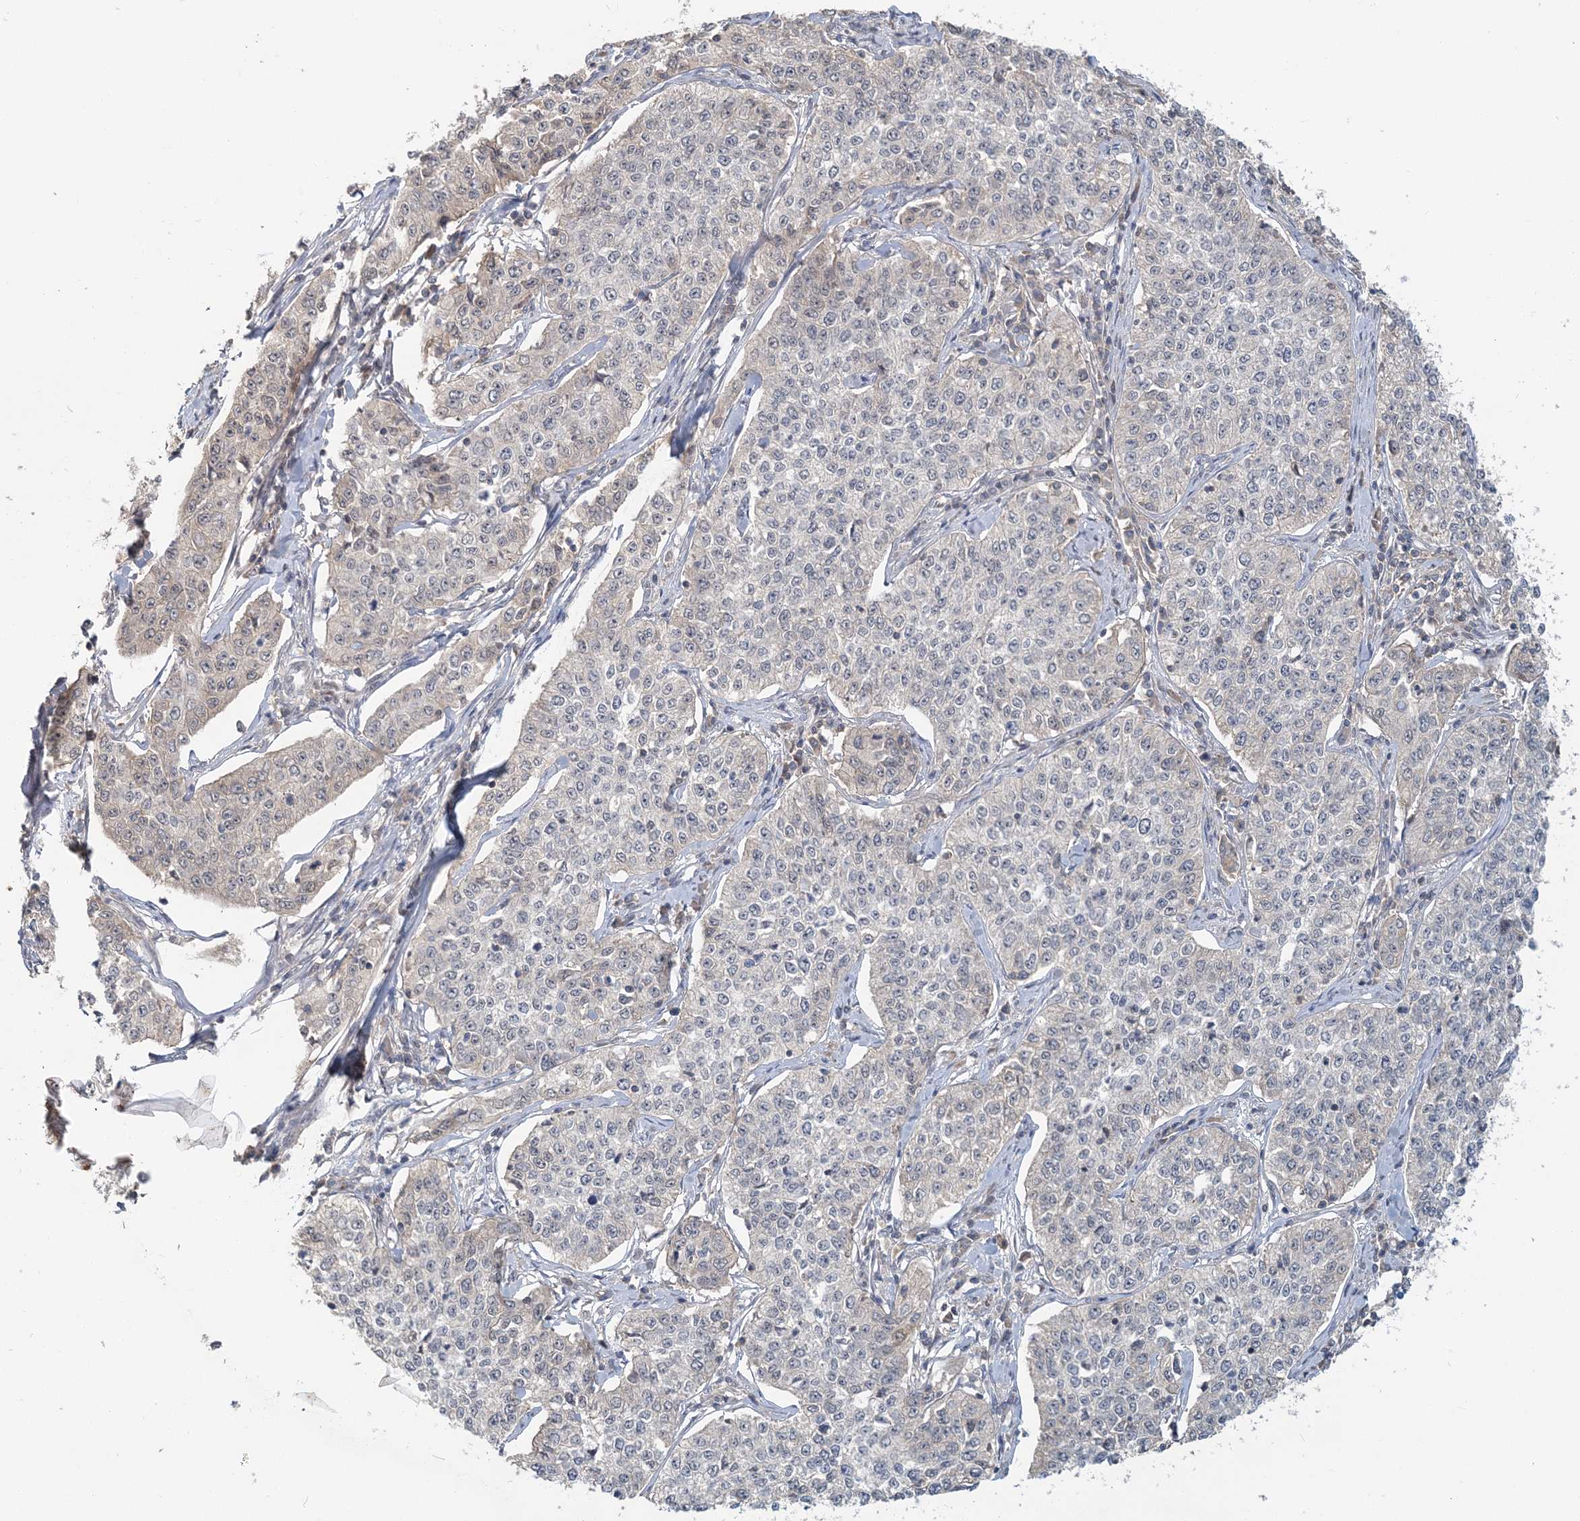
{"staining": {"intensity": "negative", "quantity": "none", "location": "none"}, "tissue": "cervical cancer", "cell_type": "Tumor cells", "image_type": "cancer", "snomed": [{"axis": "morphology", "description": "Squamous cell carcinoma, NOS"}, {"axis": "topography", "description": "Cervix"}], "caption": "Tumor cells are negative for brown protein staining in cervical cancer (squamous cell carcinoma). Nuclei are stained in blue.", "gene": "RNF25", "patient": {"sex": "female", "age": 35}}